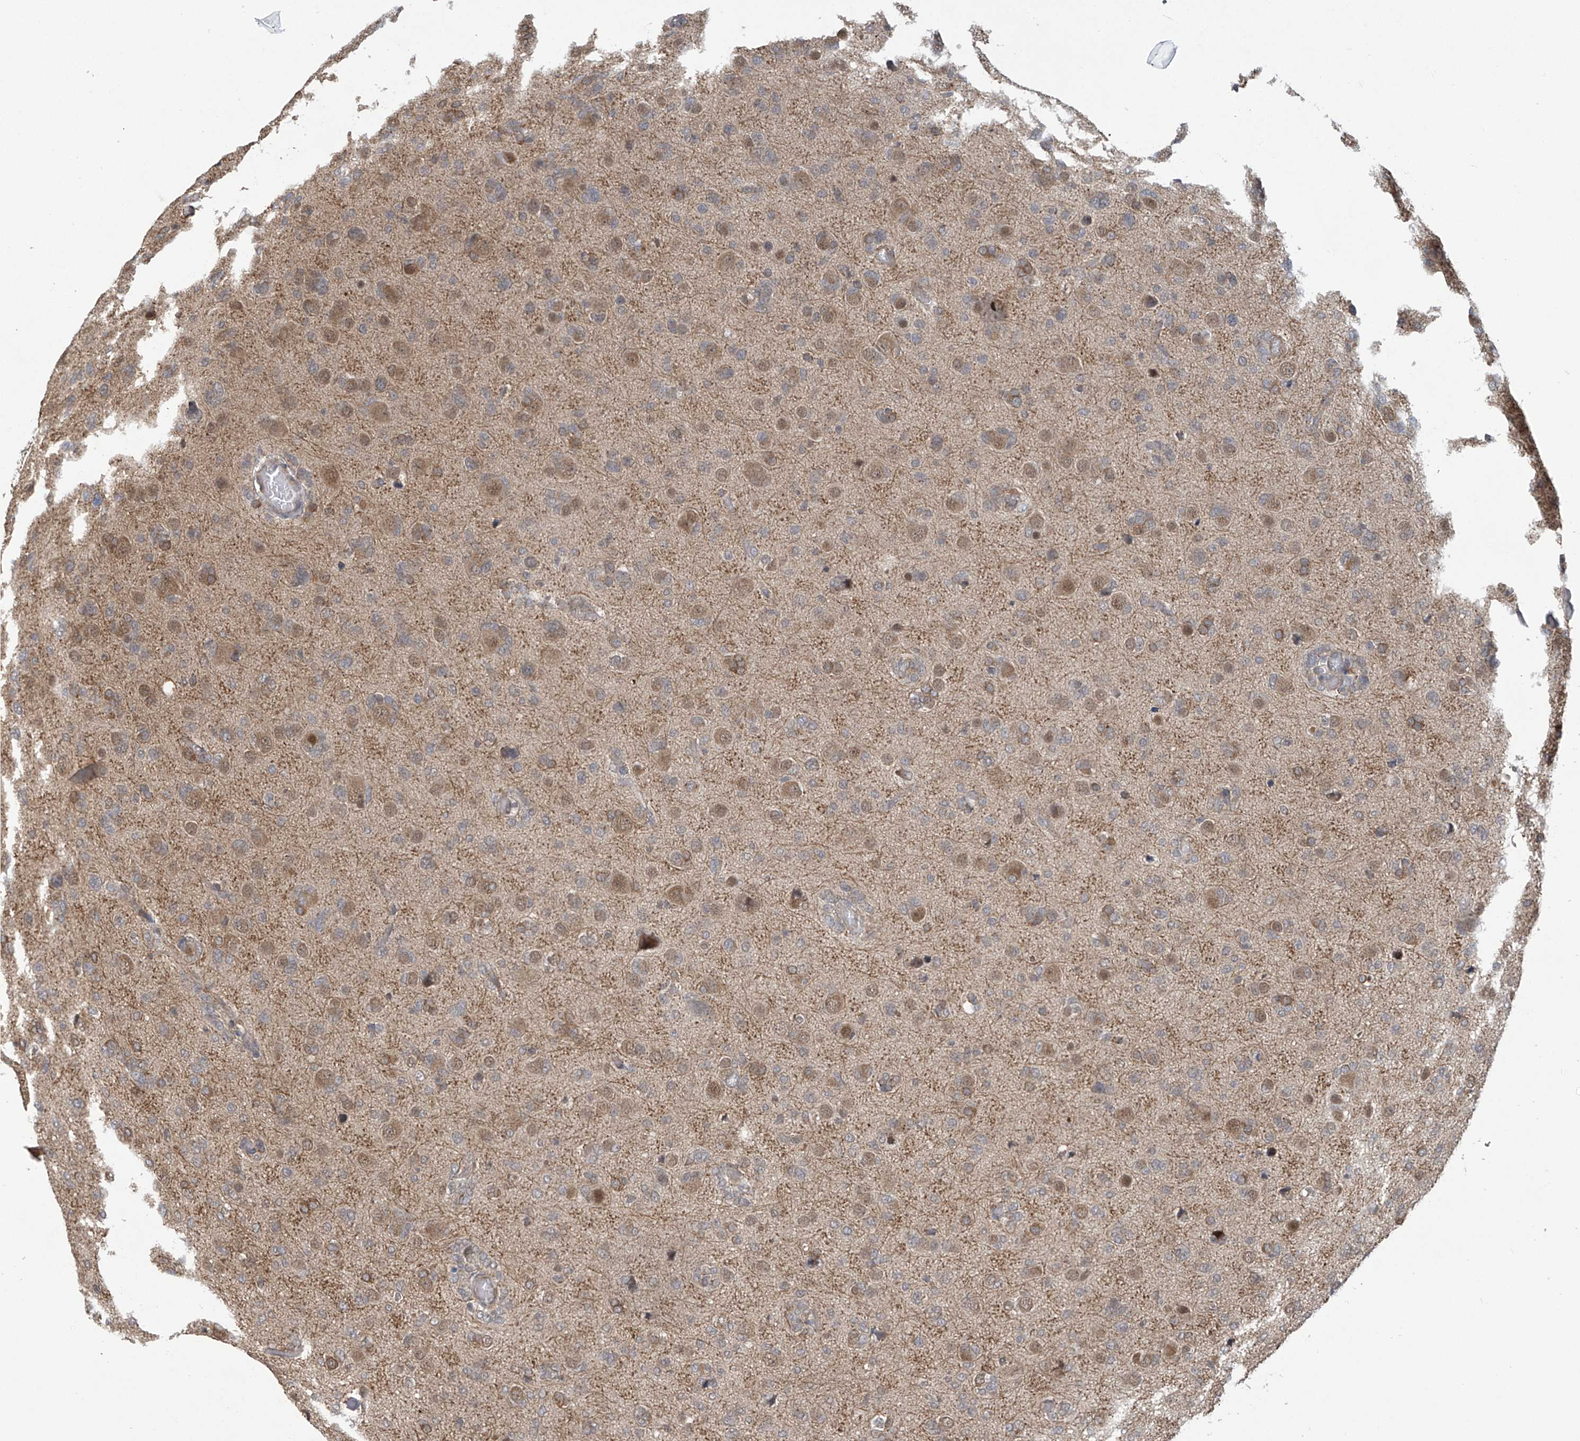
{"staining": {"intensity": "moderate", "quantity": "25%-75%", "location": "cytoplasmic/membranous"}, "tissue": "glioma", "cell_type": "Tumor cells", "image_type": "cancer", "snomed": [{"axis": "morphology", "description": "Glioma, malignant, High grade"}, {"axis": "topography", "description": "Brain"}], "caption": "Malignant high-grade glioma stained with DAB (3,3'-diaminobenzidine) immunohistochemistry reveals medium levels of moderate cytoplasmic/membranous staining in about 25%-75% of tumor cells.", "gene": "ABHD13", "patient": {"sex": "female", "age": 59}}